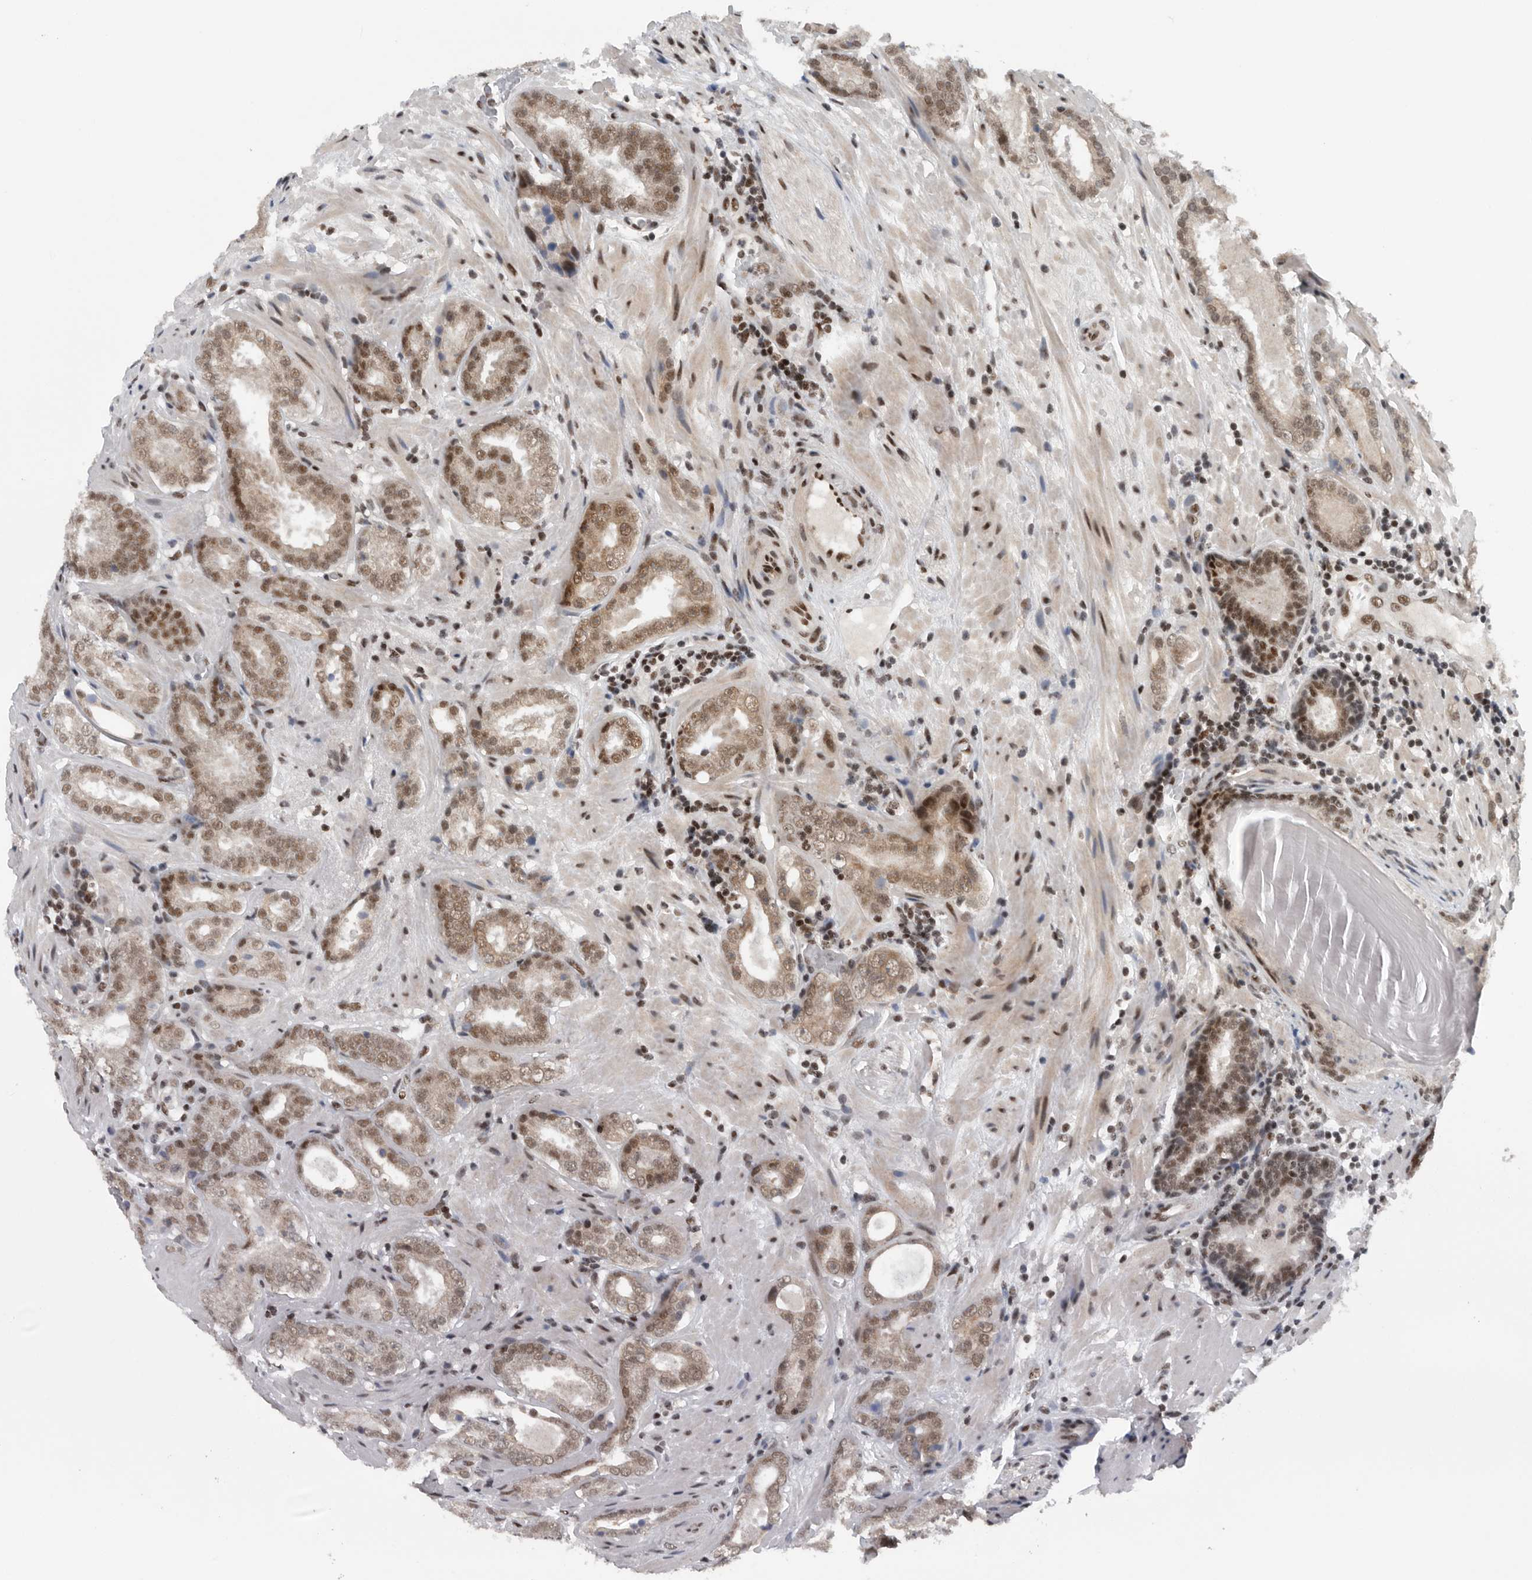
{"staining": {"intensity": "moderate", "quantity": ">75%", "location": "nuclear"}, "tissue": "prostate cancer", "cell_type": "Tumor cells", "image_type": "cancer", "snomed": [{"axis": "morphology", "description": "Adenocarcinoma, Low grade"}, {"axis": "topography", "description": "Prostate"}], "caption": "Human prostate cancer (adenocarcinoma (low-grade)) stained with a protein marker displays moderate staining in tumor cells.", "gene": "SENP7", "patient": {"sex": "male", "age": 69}}